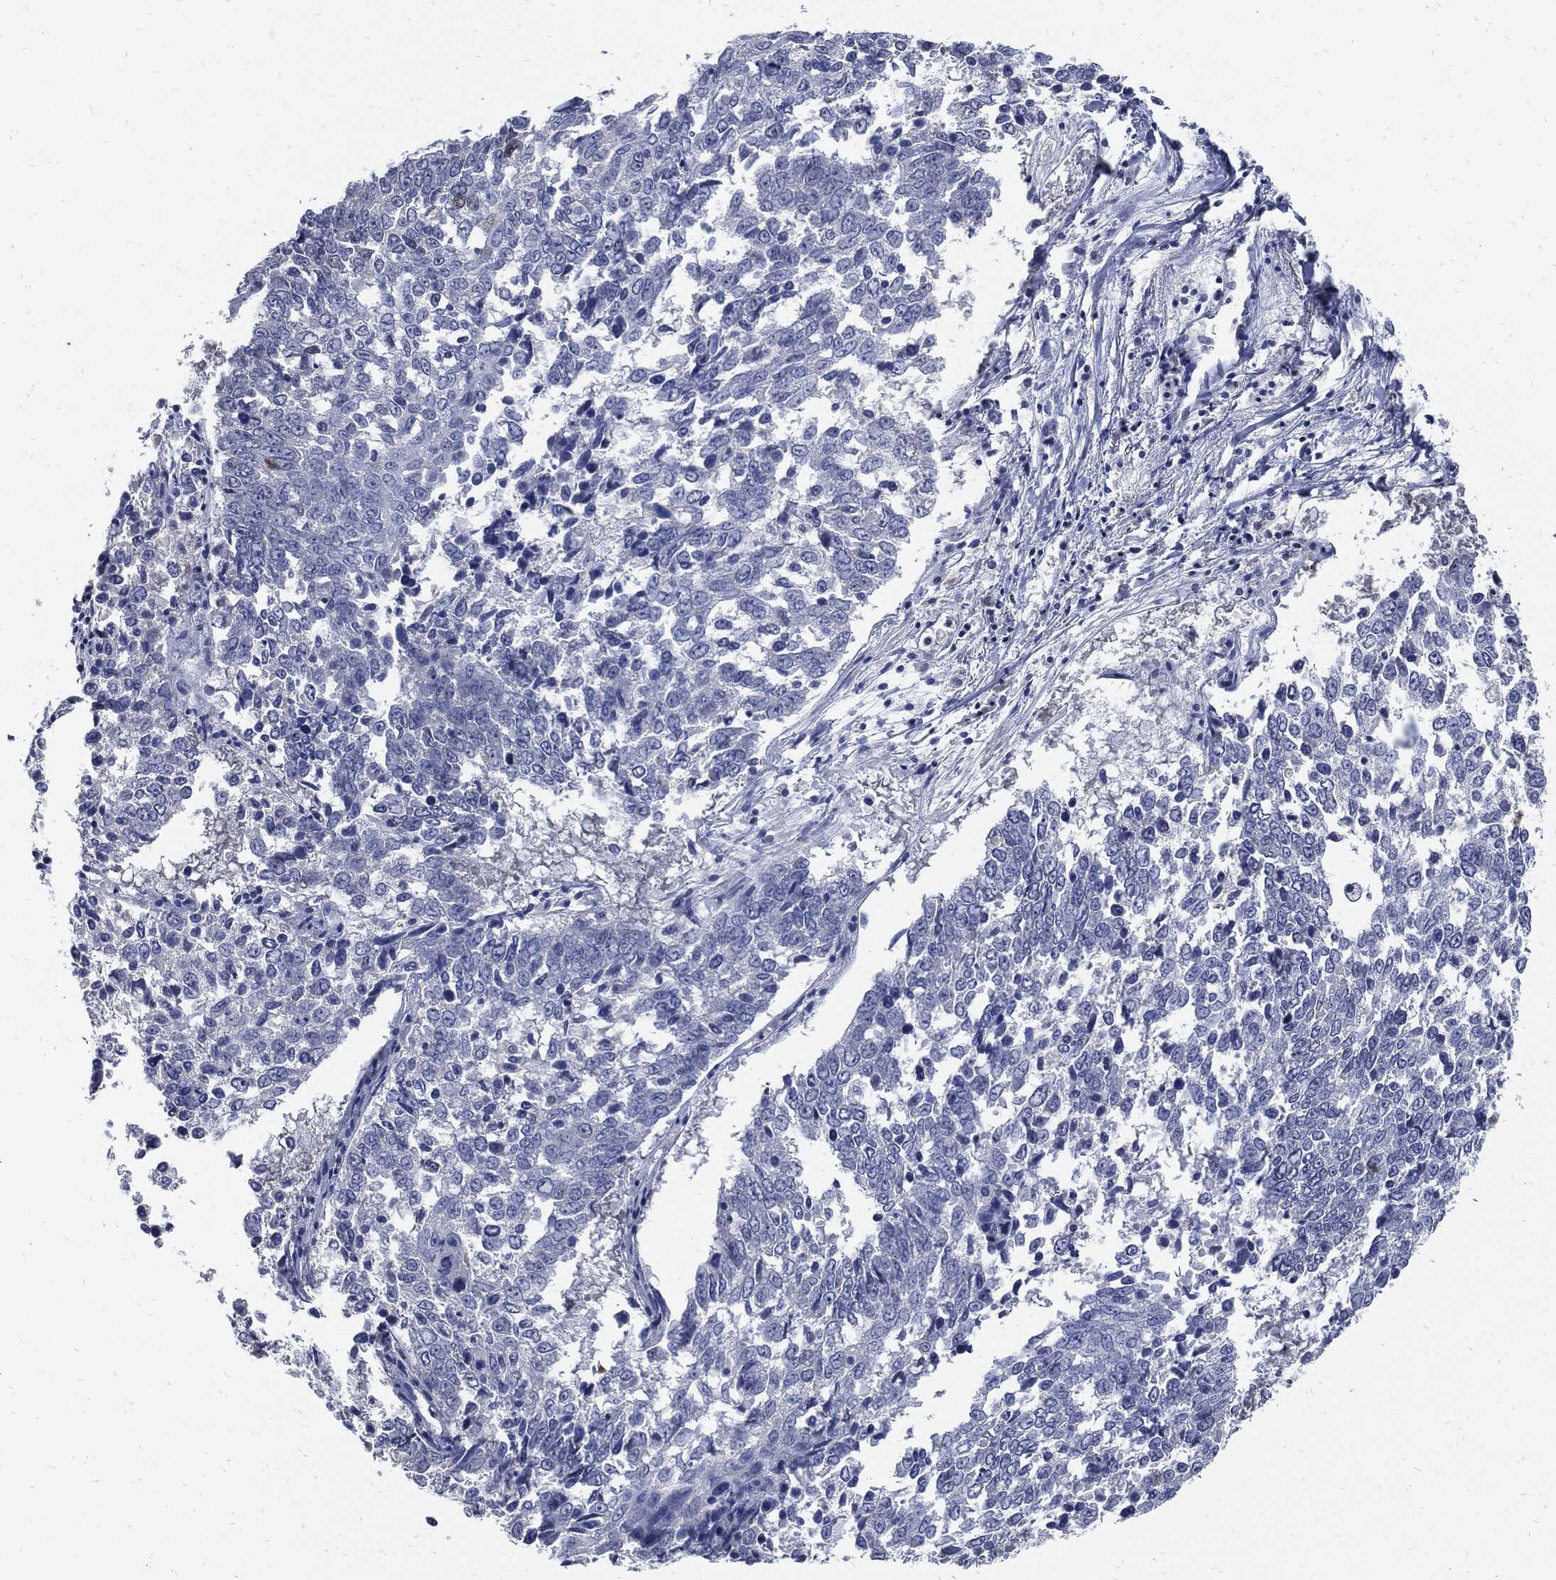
{"staining": {"intensity": "negative", "quantity": "none", "location": "none"}, "tissue": "lung cancer", "cell_type": "Tumor cells", "image_type": "cancer", "snomed": [{"axis": "morphology", "description": "Squamous cell carcinoma, NOS"}, {"axis": "topography", "description": "Lung"}], "caption": "Micrograph shows no protein positivity in tumor cells of lung squamous cell carcinoma tissue. Brightfield microscopy of IHC stained with DAB (3,3'-diaminobenzidine) (brown) and hematoxylin (blue), captured at high magnification.", "gene": "NBN", "patient": {"sex": "male", "age": 82}}